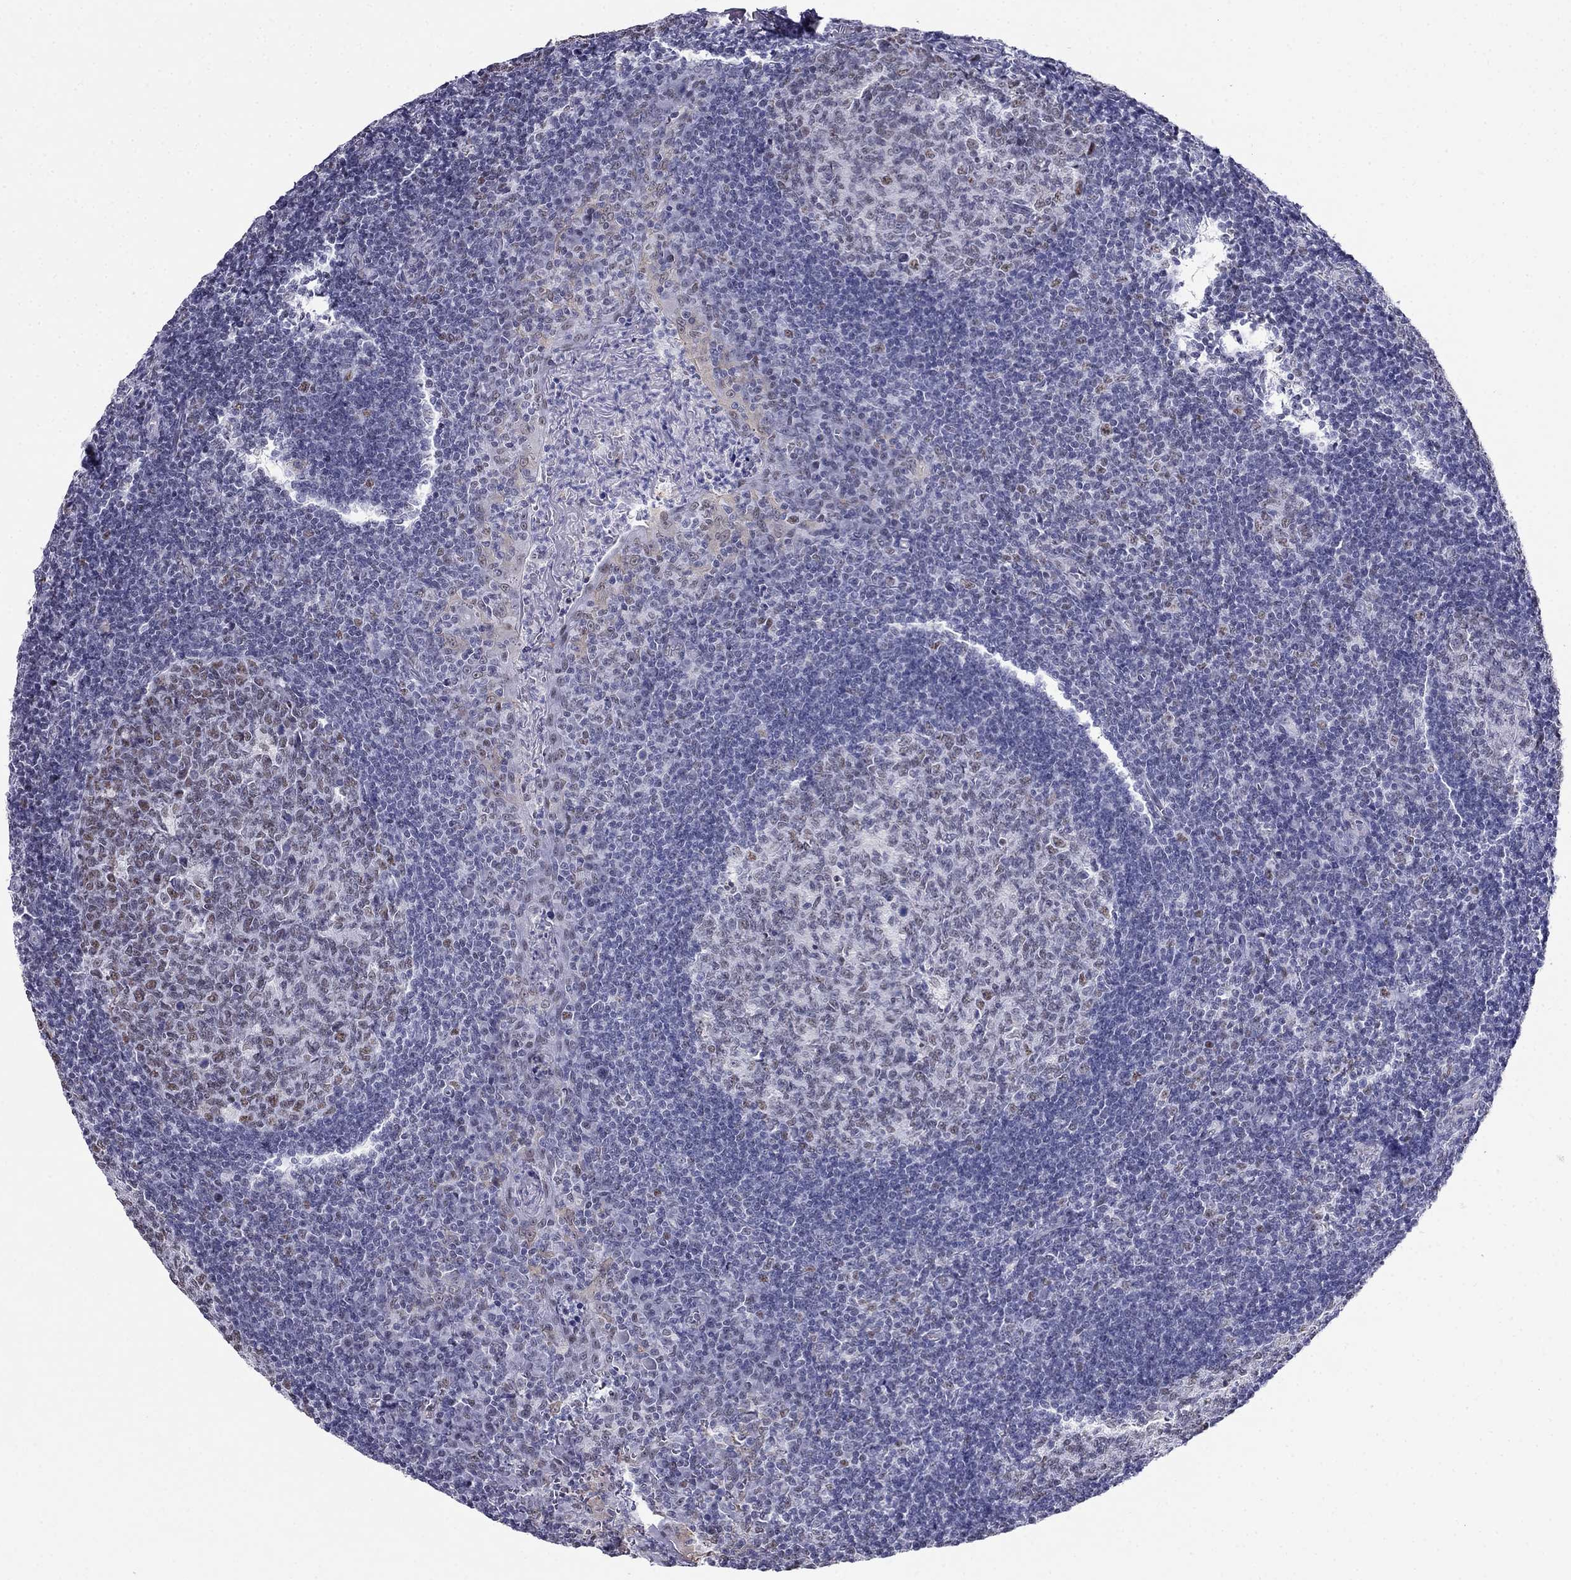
{"staining": {"intensity": "moderate", "quantity": "<25%", "location": "nuclear"}, "tissue": "tonsil", "cell_type": "Germinal center cells", "image_type": "normal", "snomed": [{"axis": "morphology", "description": "Normal tissue, NOS"}, {"axis": "topography", "description": "Tonsil"}], "caption": "IHC (DAB) staining of normal human tonsil reveals moderate nuclear protein expression in approximately <25% of germinal center cells. The protein of interest is stained brown, and the nuclei are stained in blue (DAB (3,3'-diaminobenzidine) IHC with brightfield microscopy, high magnification).", "gene": "PPM1G", "patient": {"sex": "female", "age": 12}}